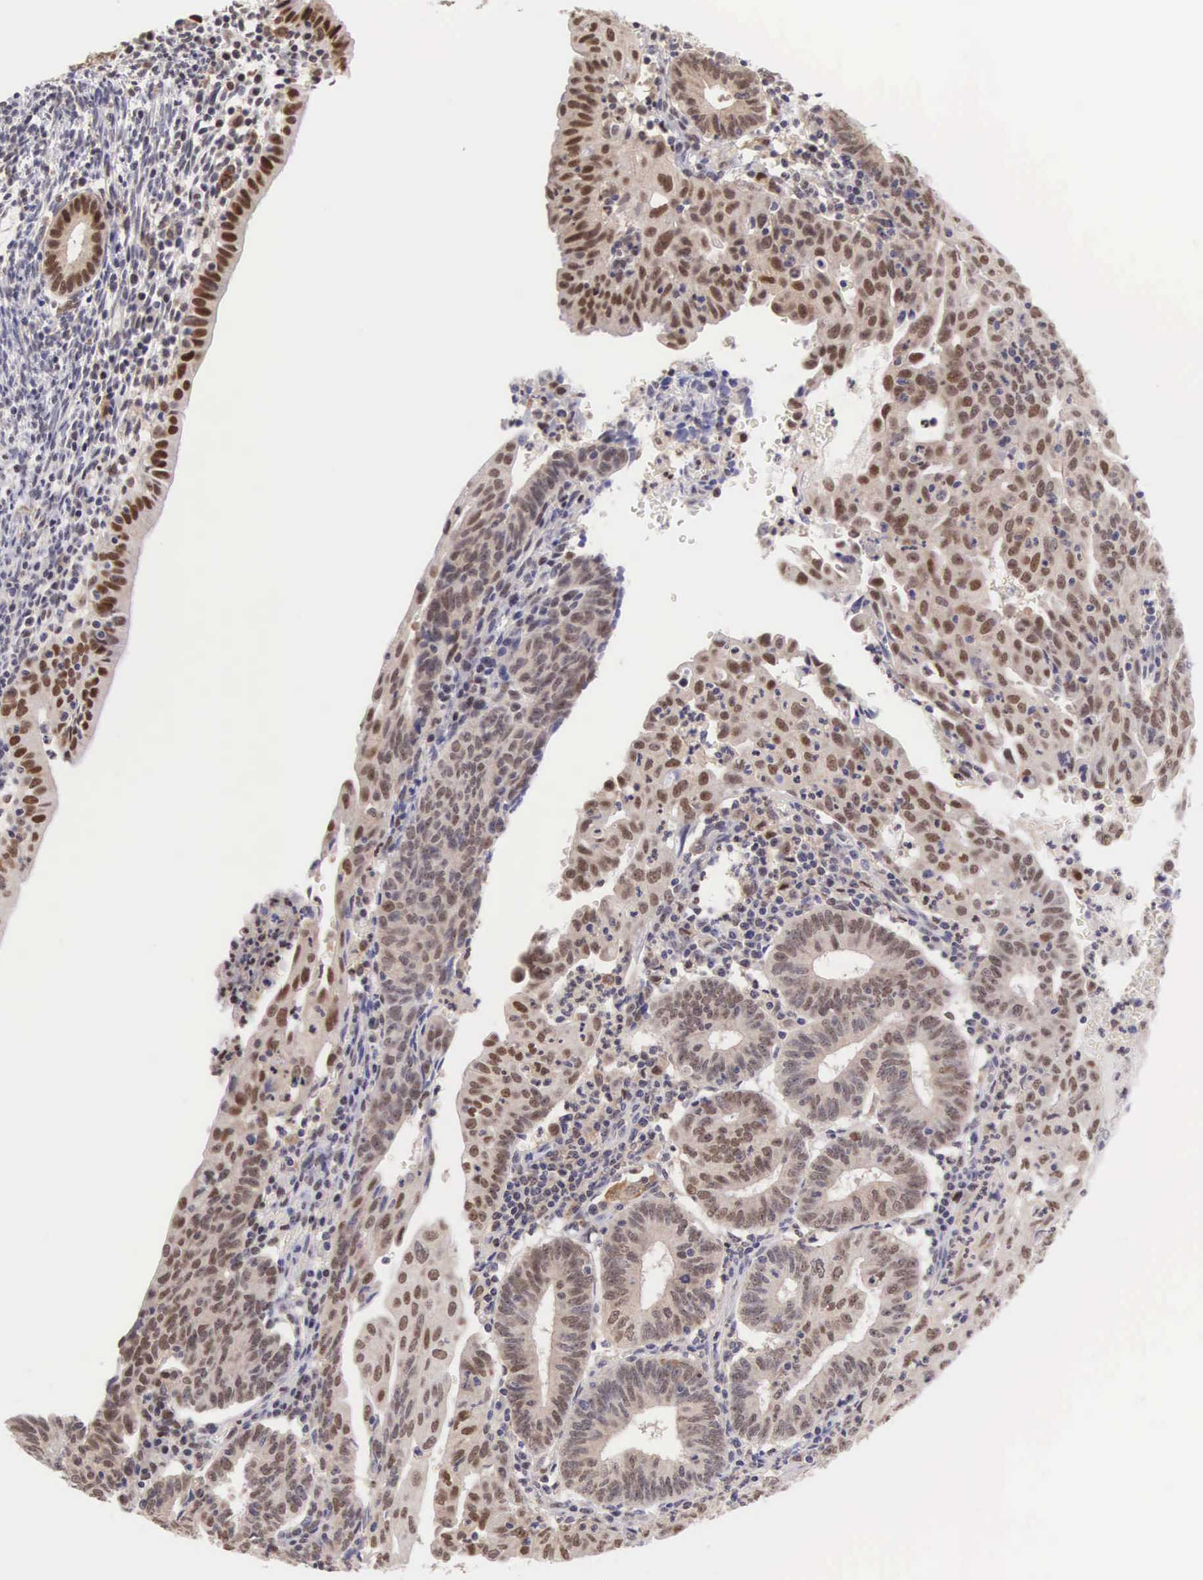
{"staining": {"intensity": "moderate", "quantity": "25%-75%", "location": "nuclear"}, "tissue": "endometrial cancer", "cell_type": "Tumor cells", "image_type": "cancer", "snomed": [{"axis": "morphology", "description": "Adenocarcinoma, NOS"}, {"axis": "topography", "description": "Endometrium"}], "caption": "Immunohistochemistry (IHC) of human endometrial cancer (adenocarcinoma) exhibits medium levels of moderate nuclear staining in about 25%-75% of tumor cells.", "gene": "GRK3", "patient": {"sex": "female", "age": 60}}